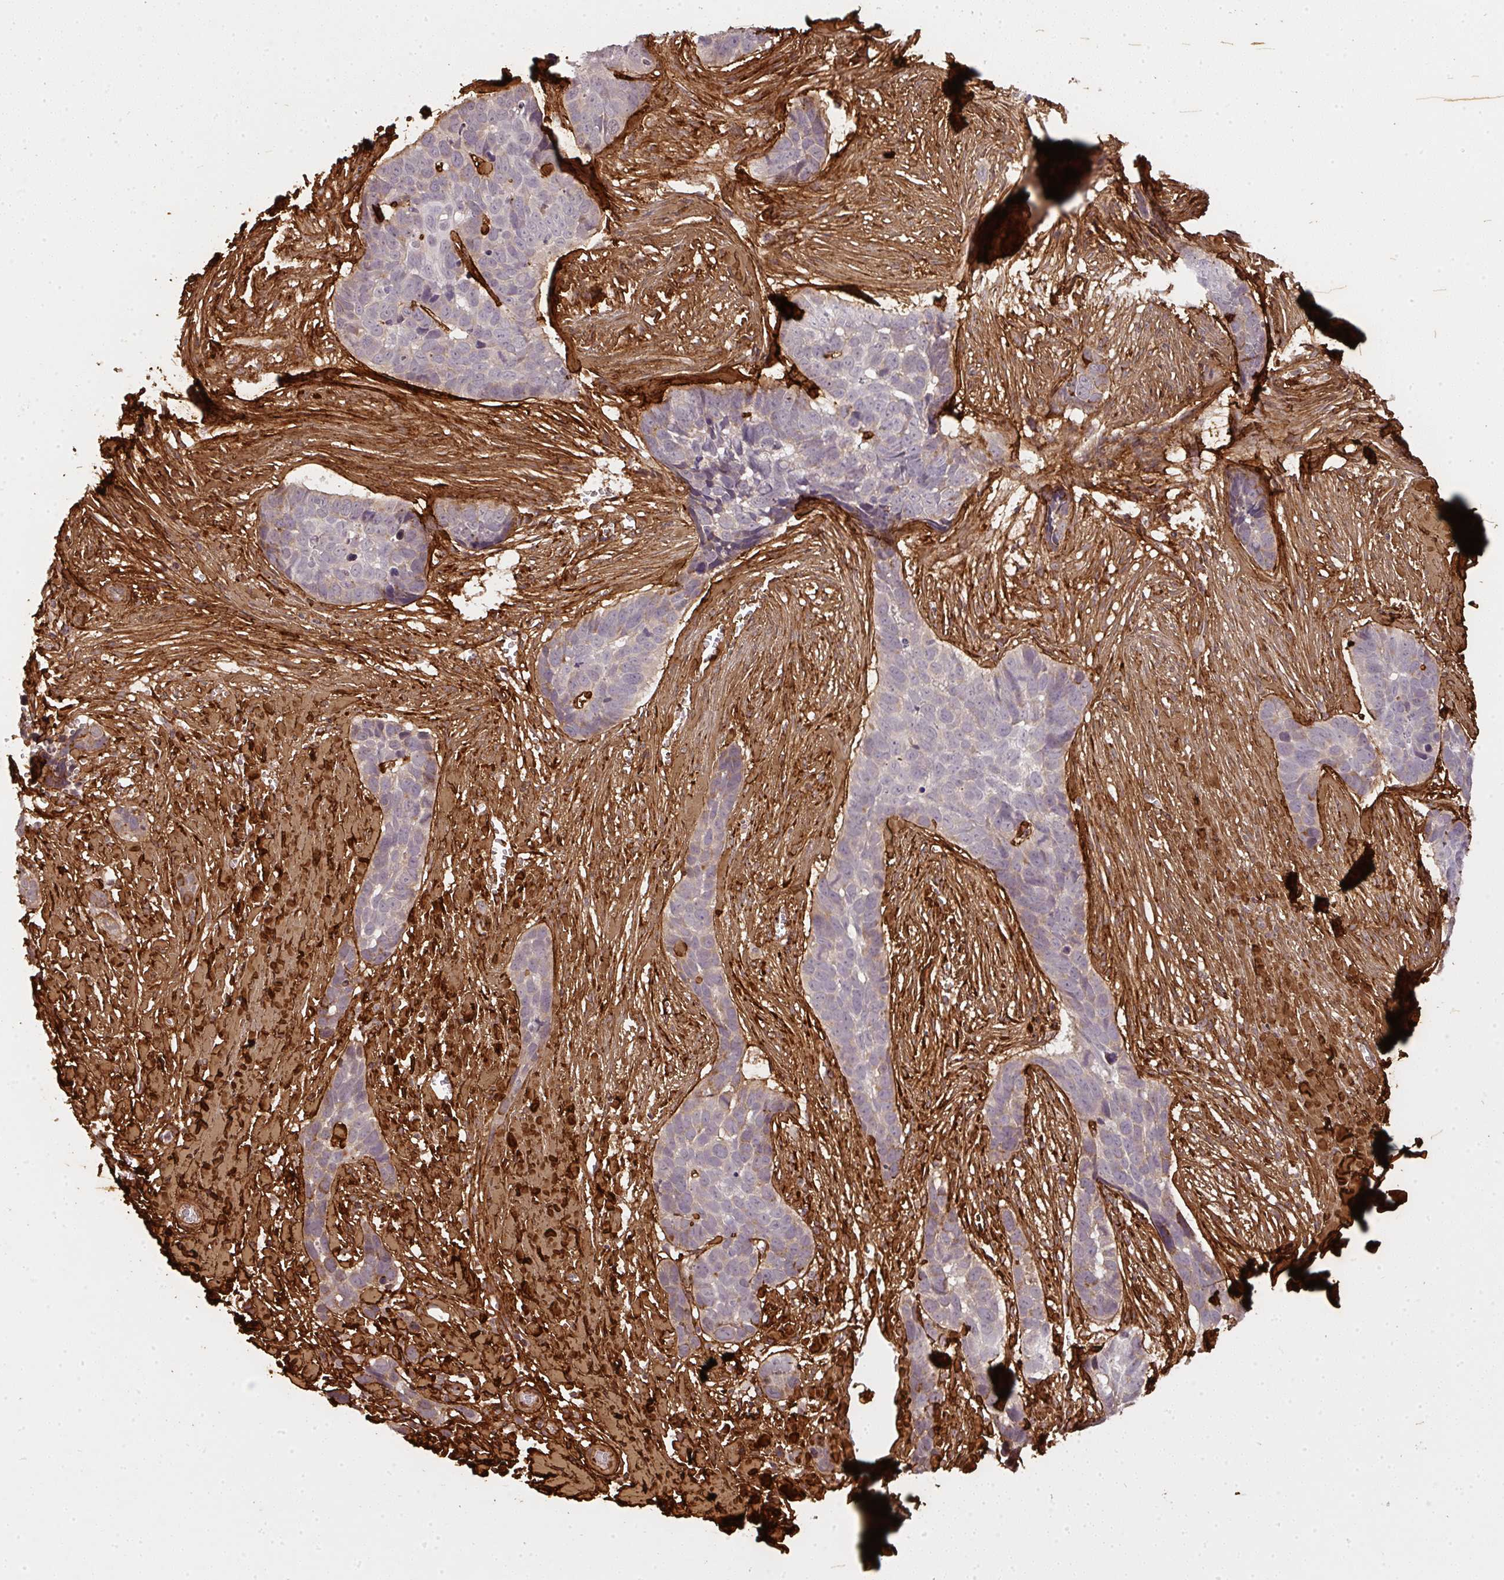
{"staining": {"intensity": "negative", "quantity": "none", "location": "none"}, "tissue": "skin cancer", "cell_type": "Tumor cells", "image_type": "cancer", "snomed": [{"axis": "morphology", "description": "Basal cell carcinoma"}, {"axis": "topography", "description": "Skin"}], "caption": "The photomicrograph shows no staining of tumor cells in basal cell carcinoma (skin).", "gene": "COL3A1", "patient": {"sex": "female", "age": 82}}